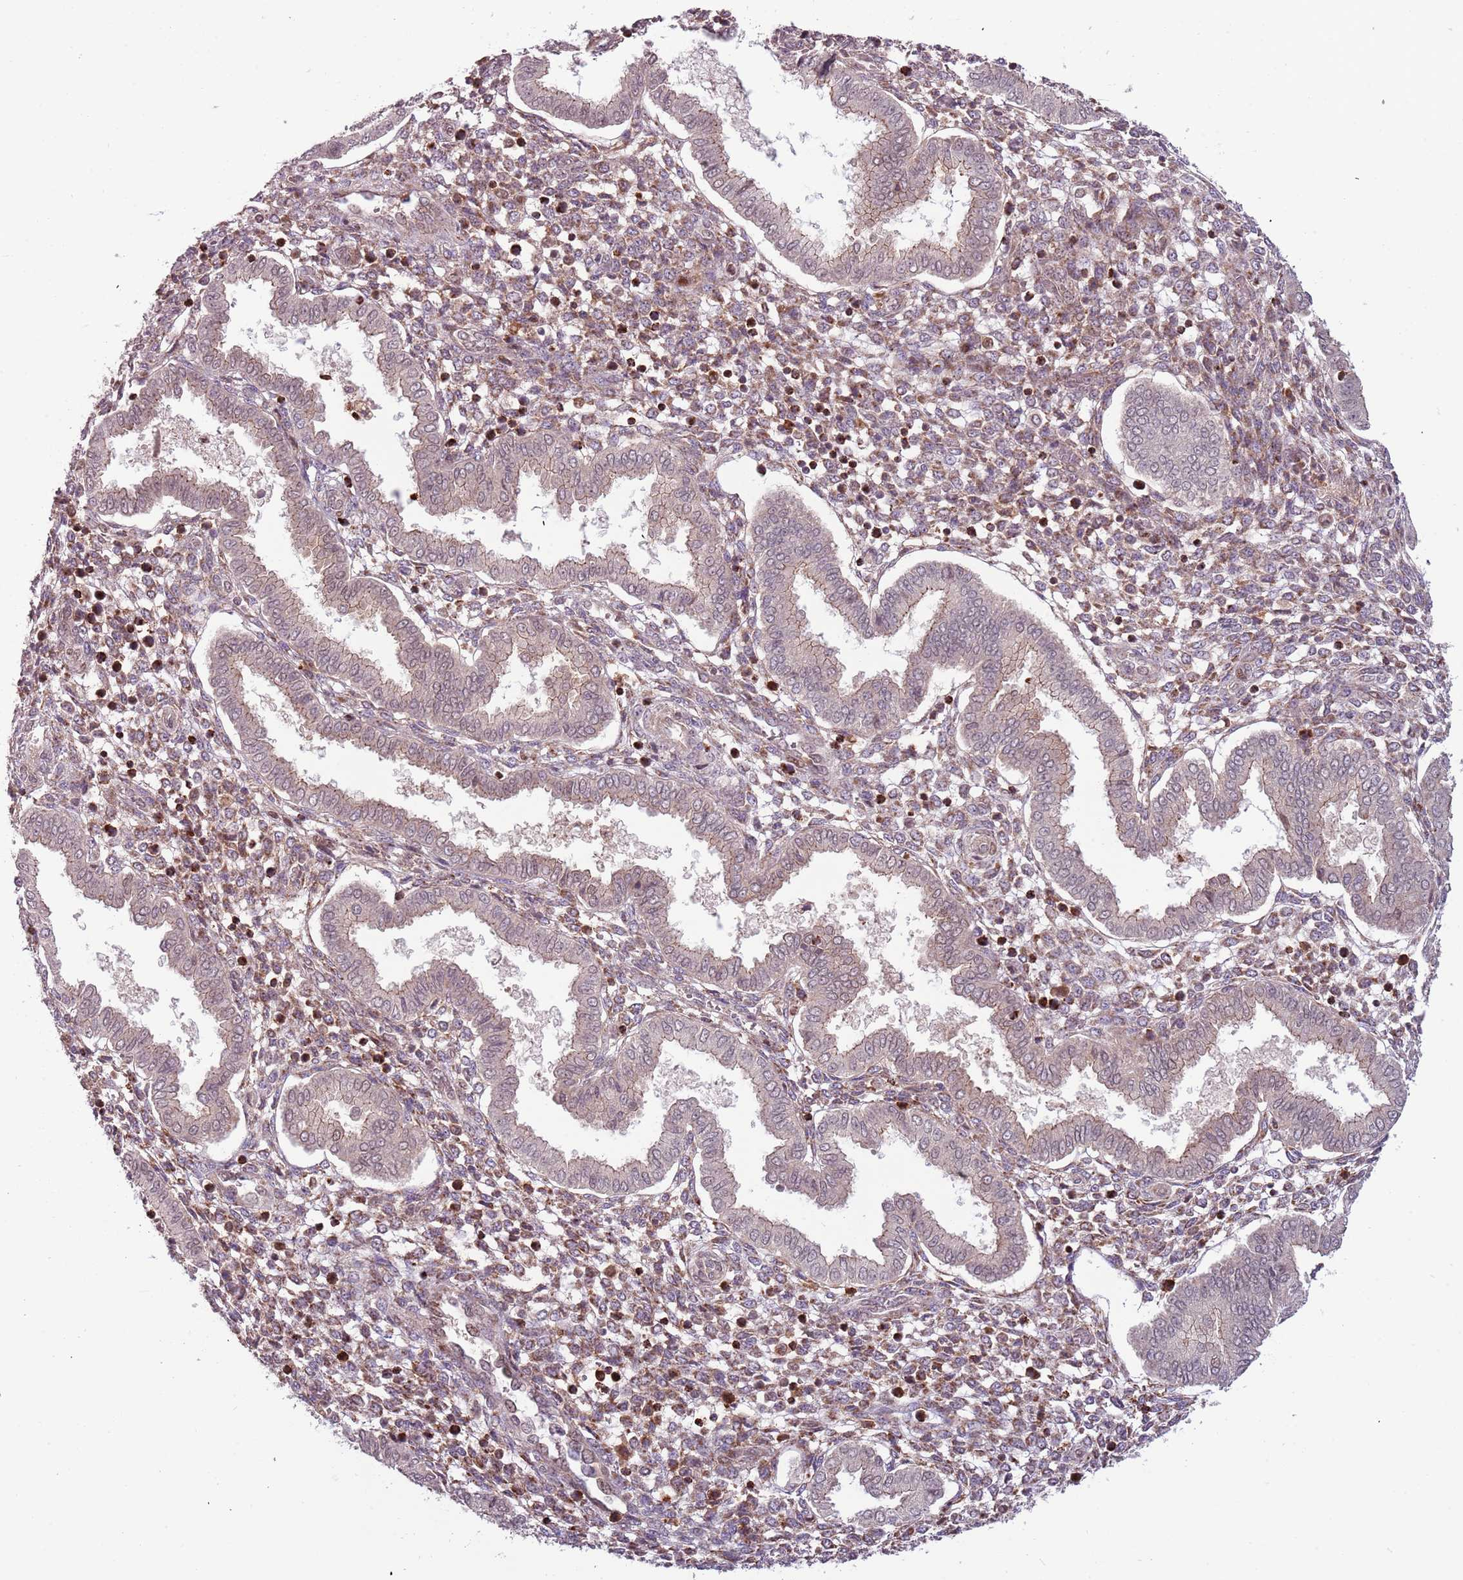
{"staining": {"intensity": "moderate", "quantity": "25%-75%", "location": "cytoplasmic/membranous,nuclear"}, "tissue": "endometrium", "cell_type": "Cells in endometrial stroma", "image_type": "normal", "snomed": [{"axis": "morphology", "description": "Normal tissue, NOS"}, {"axis": "topography", "description": "Endometrium"}], "caption": "Approximately 25%-75% of cells in endometrial stroma in unremarkable endometrium reveal moderate cytoplasmic/membranous,nuclear protein staining as visualized by brown immunohistochemical staining.", "gene": "ULK3", "patient": {"sex": "female", "age": 24}}